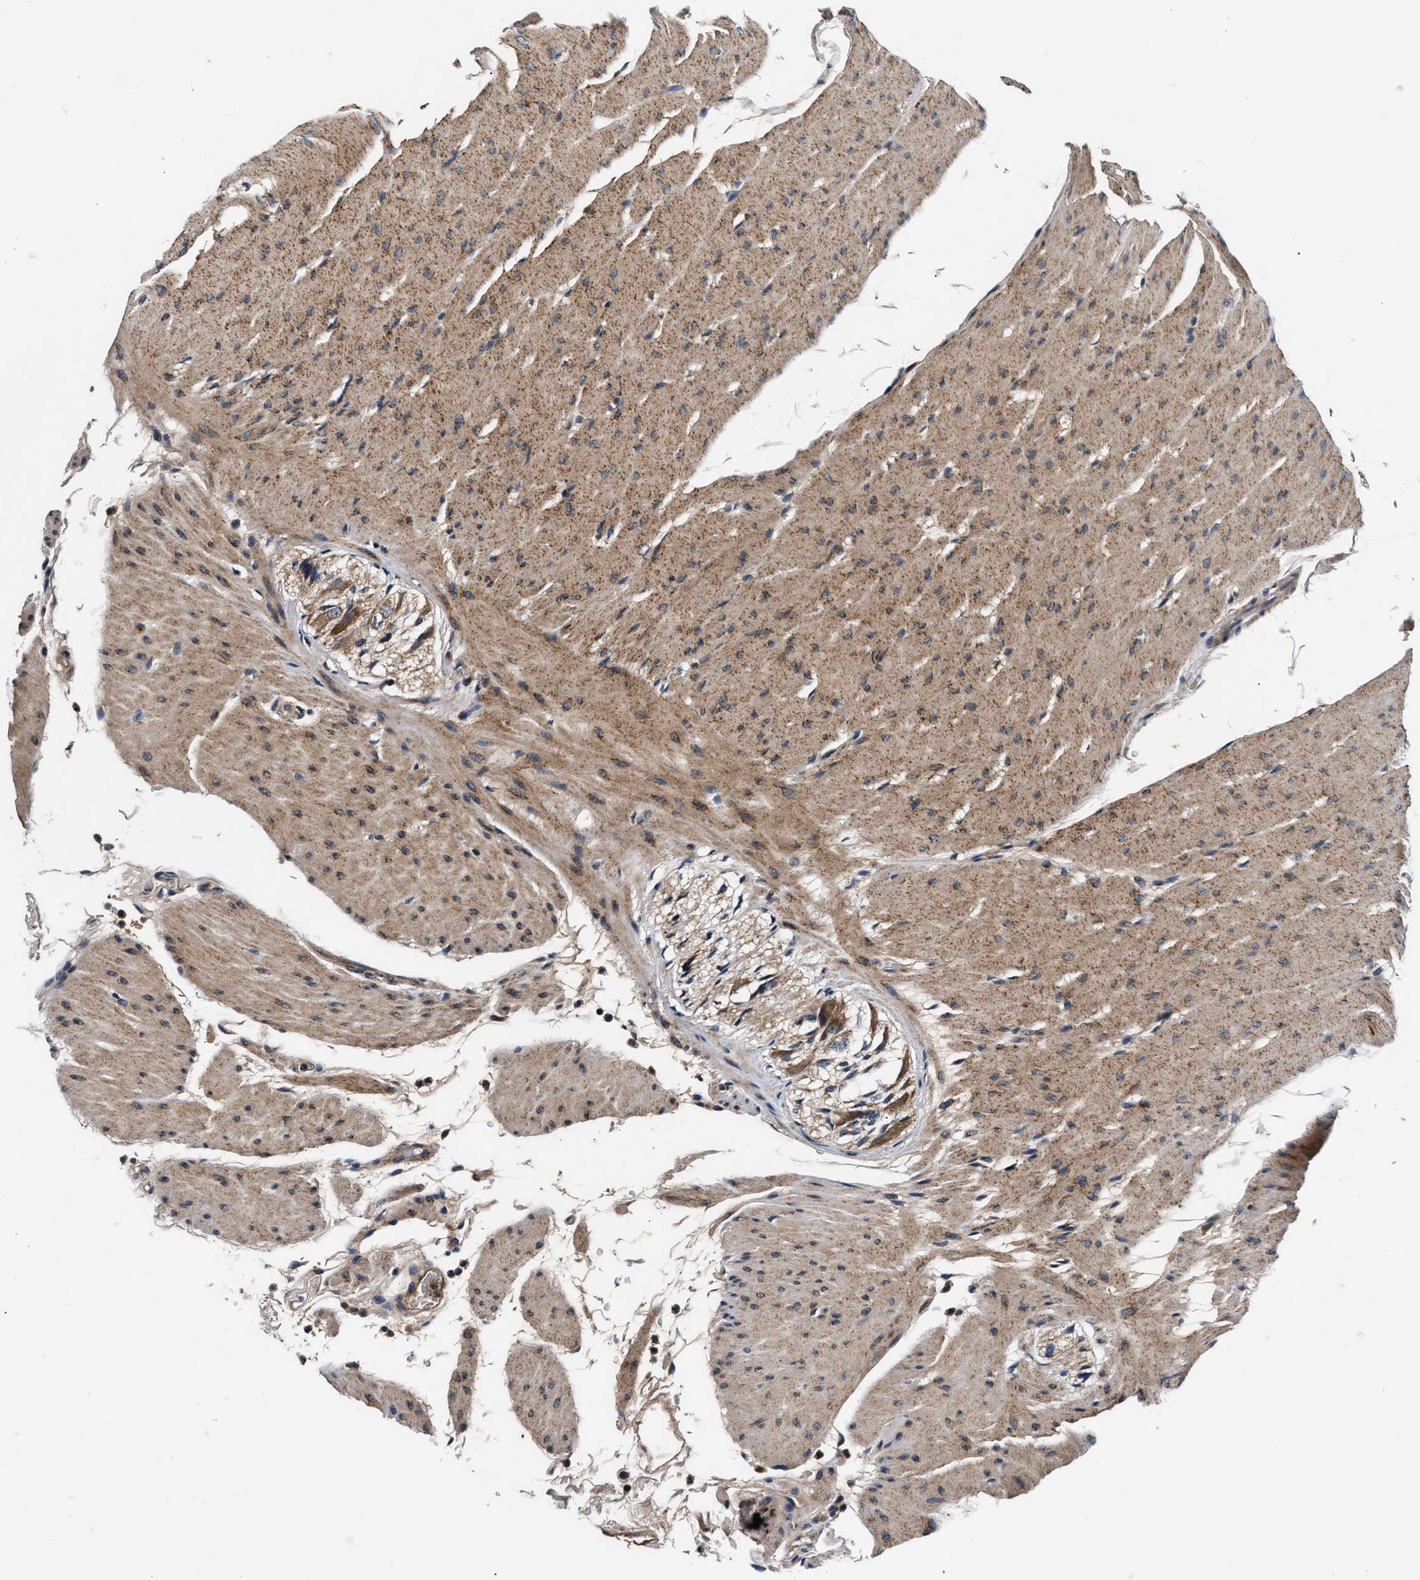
{"staining": {"intensity": "weak", "quantity": ">75%", "location": "cytoplasmic/membranous"}, "tissue": "colon", "cell_type": "Endothelial cells", "image_type": "normal", "snomed": [{"axis": "morphology", "description": "Normal tissue, NOS"}, {"axis": "topography", "description": "Smooth muscle"}, {"axis": "topography", "description": "Colon"}], "caption": "IHC image of unremarkable colon: human colon stained using immunohistochemistry (IHC) shows low levels of weak protein expression localized specifically in the cytoplasmic/membranous of endothelial cells, appearing as a cytoplasmic/membranous brown color.", "gene": "IMMT", "patient": {"sex": "male", "age": 67}}